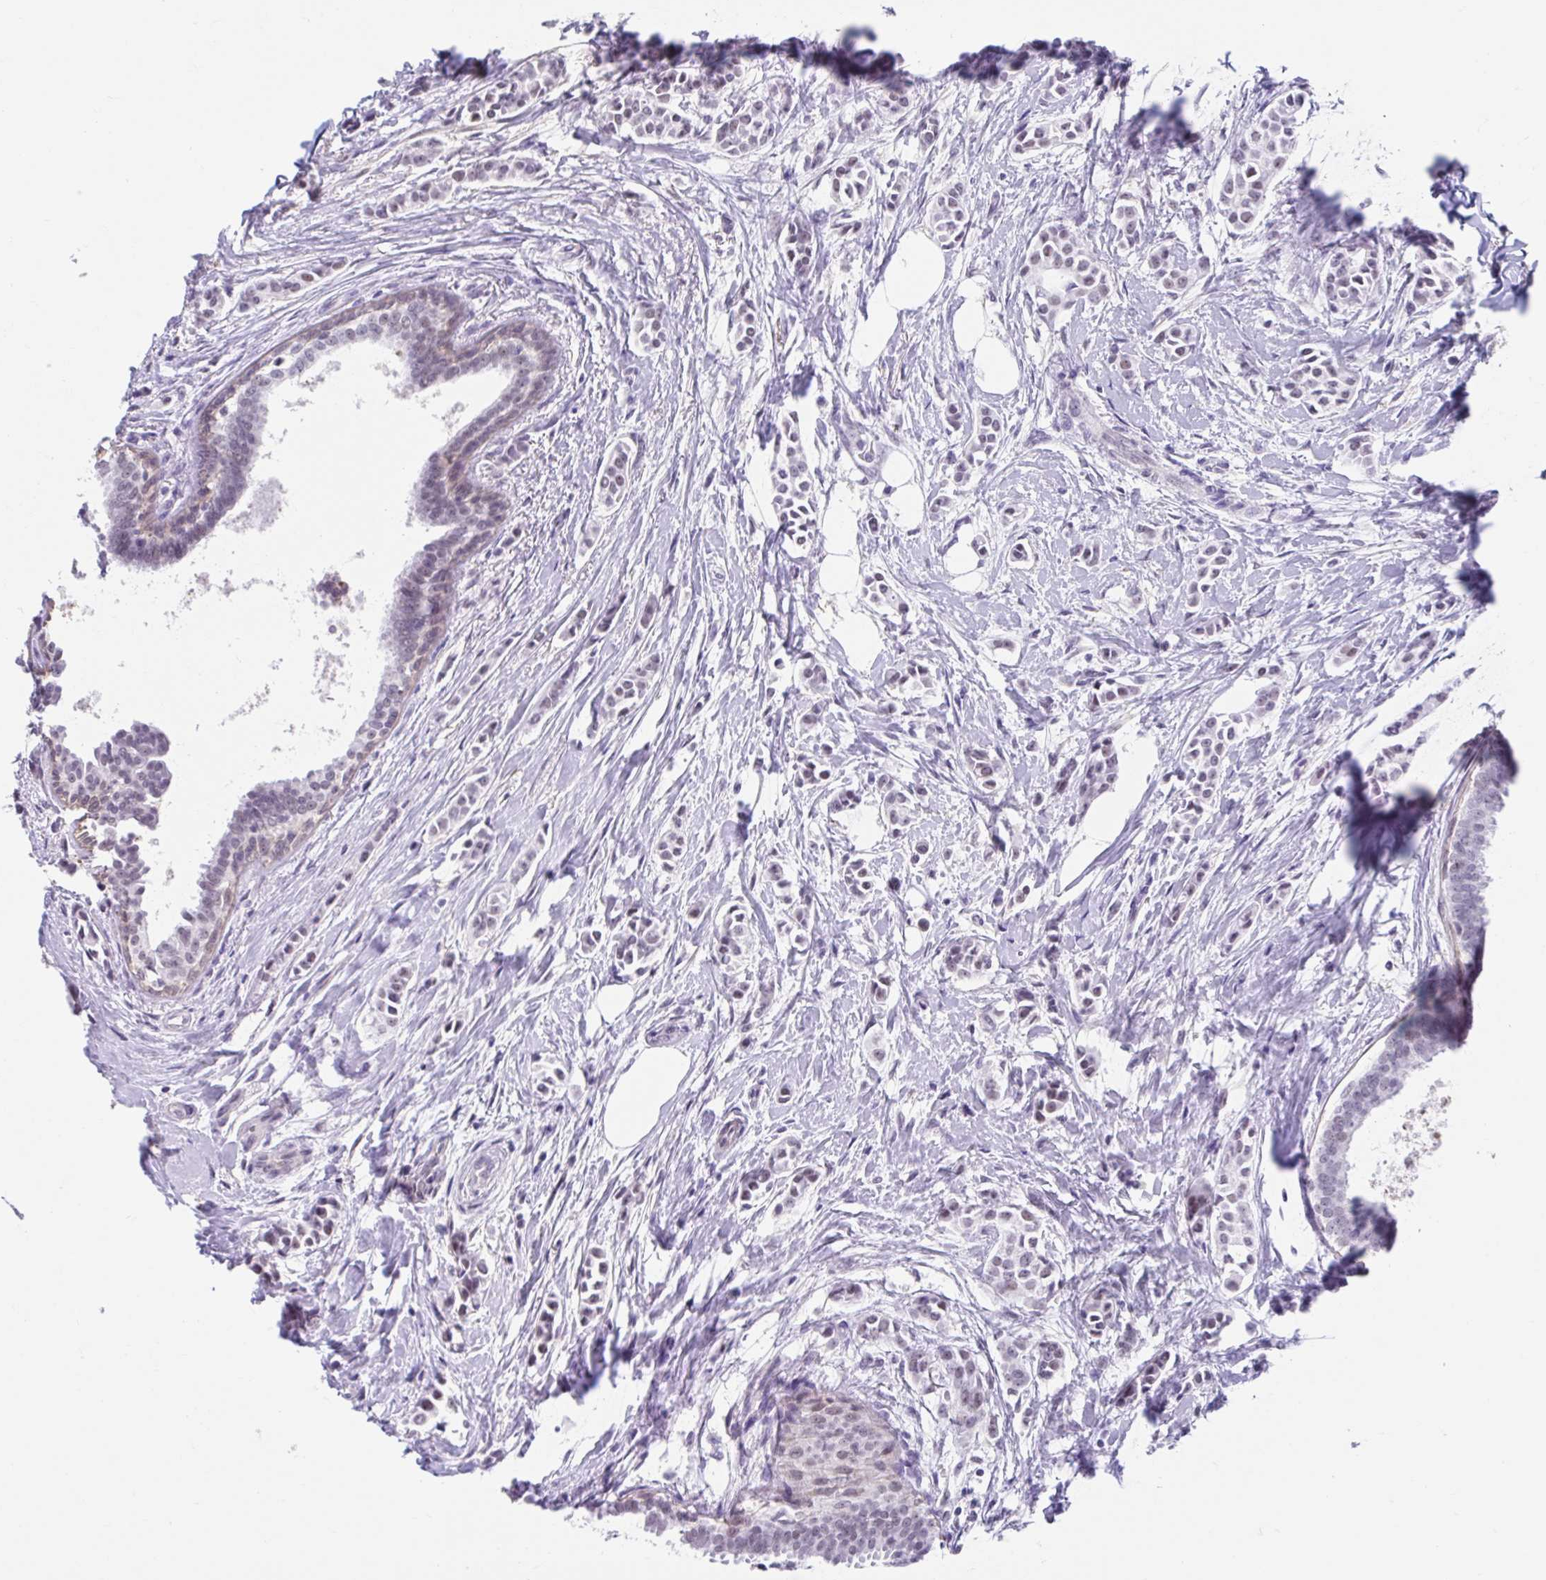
{"staining": {"intensity": "weak", "quantity": "25%-75%", "location": "nuclear"}, "tissue": "breast cancer", "cell_type": "Tumor cells", "image_type": "cancer", "snomed": [{"axis": "morphology", "description": "Duct carcinoma"}, {"axis": "topography", "description": "Breast"}], "caption": "Immunohistochemical staining of breast cancer shows low levels of weak nuclear staining in approximately 25%-75% of tumor cells.", "gene": "DCAF17", "patient": {"sex": "female", "age": 64}}